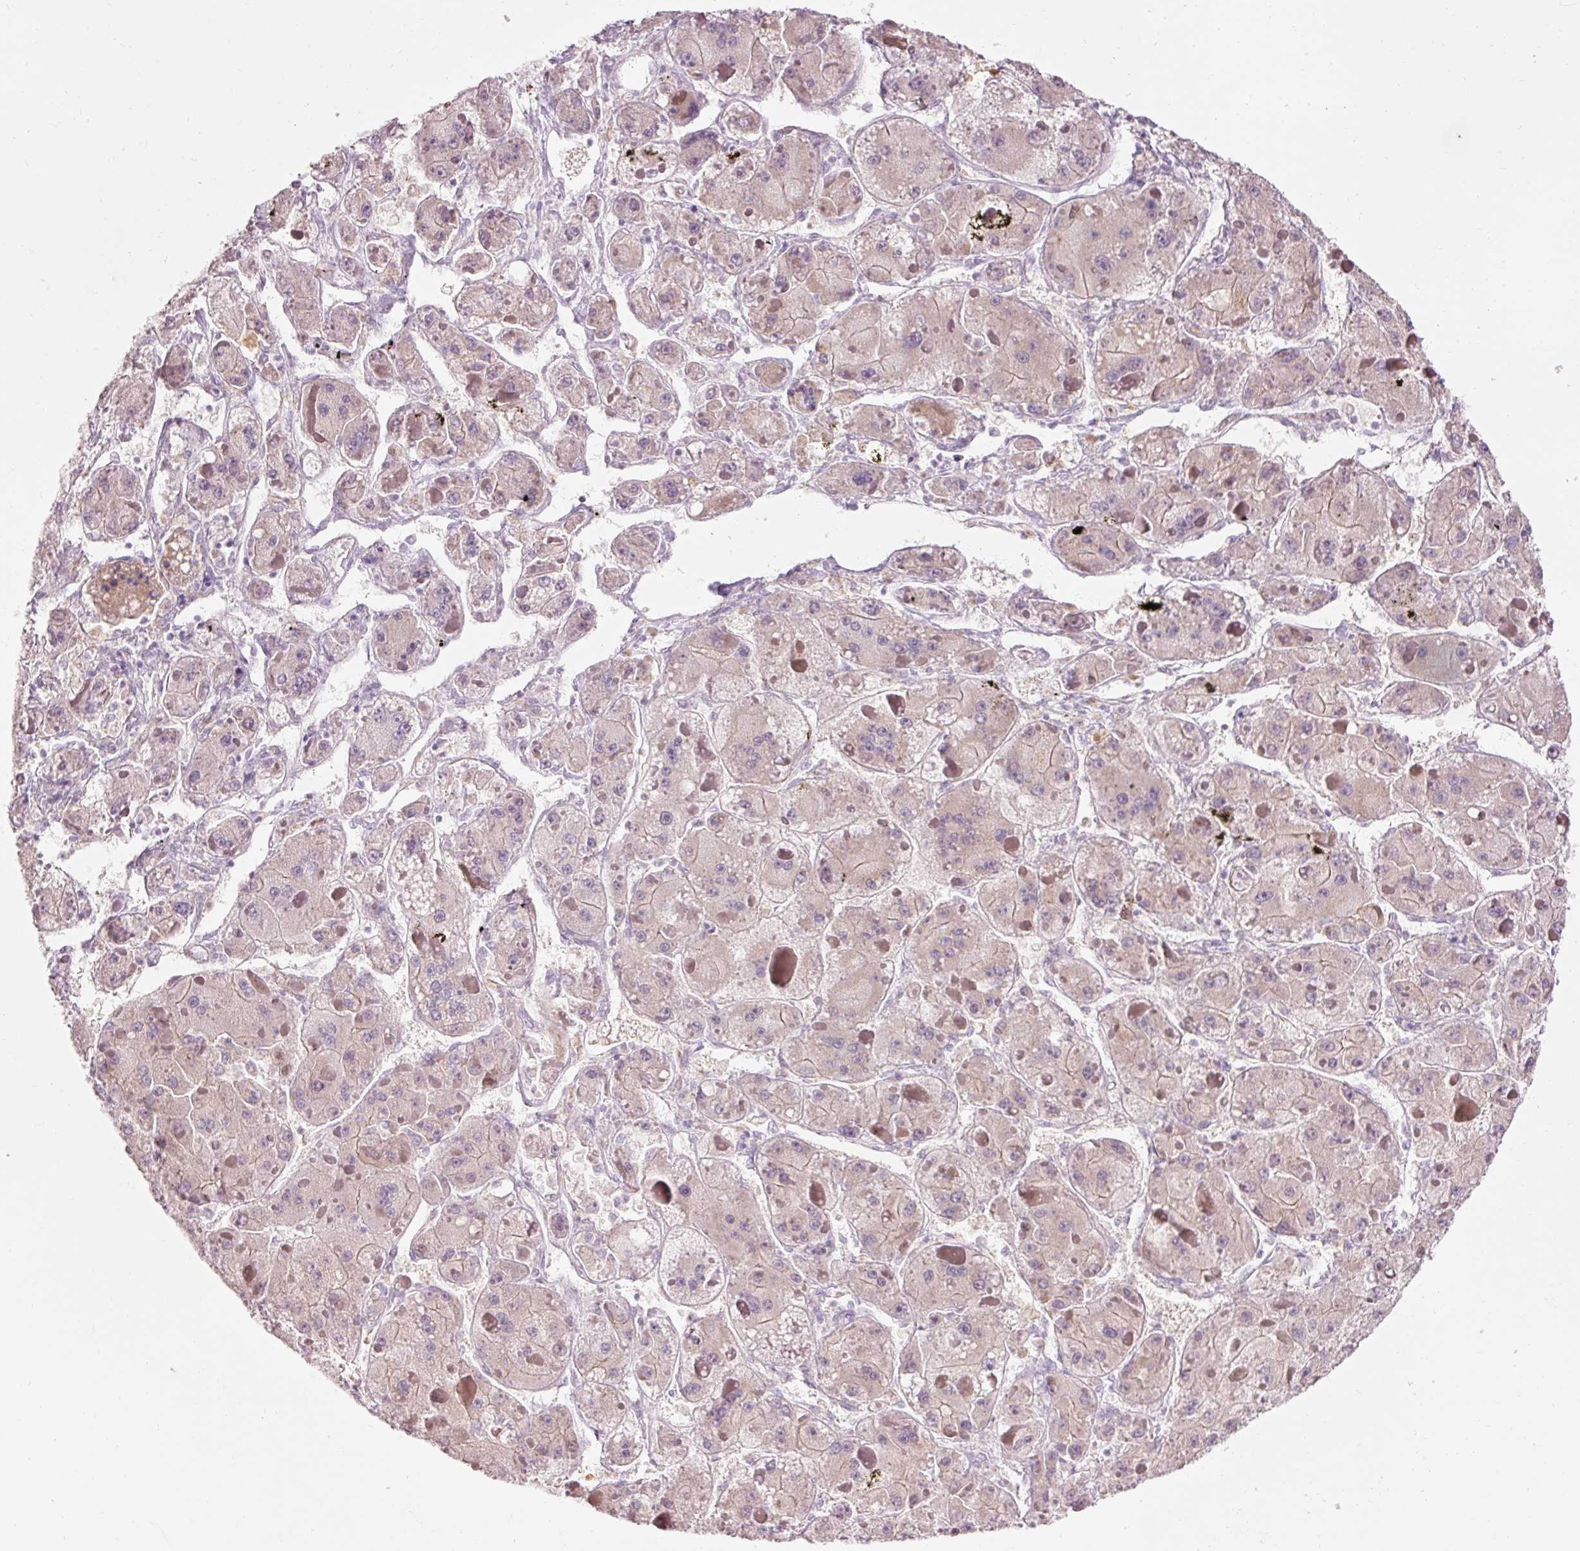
{"staining": {"intensity": "negative", "quantity": "none", "location": "none"}, "tissue": "liver cancer", "cell_type": "Tumor cells", "image_type": "cancer", "snomed": [{"axis": "morphology", "description": "Carcinoma, Hepatocellular, NOS"}, {"axis": "topography", "description": "Liver"}], "caption": "This micrograph is of hepatocellular carcinoma (liver) stained with immunohistochemistry to label a protein in brown with the nuclei are counter-stained blue. There is no positivity in tumor cells. Nuclei are stained in blue.", "gene": "DHRS11", "patient": {"sex": "female", "age": 73}}